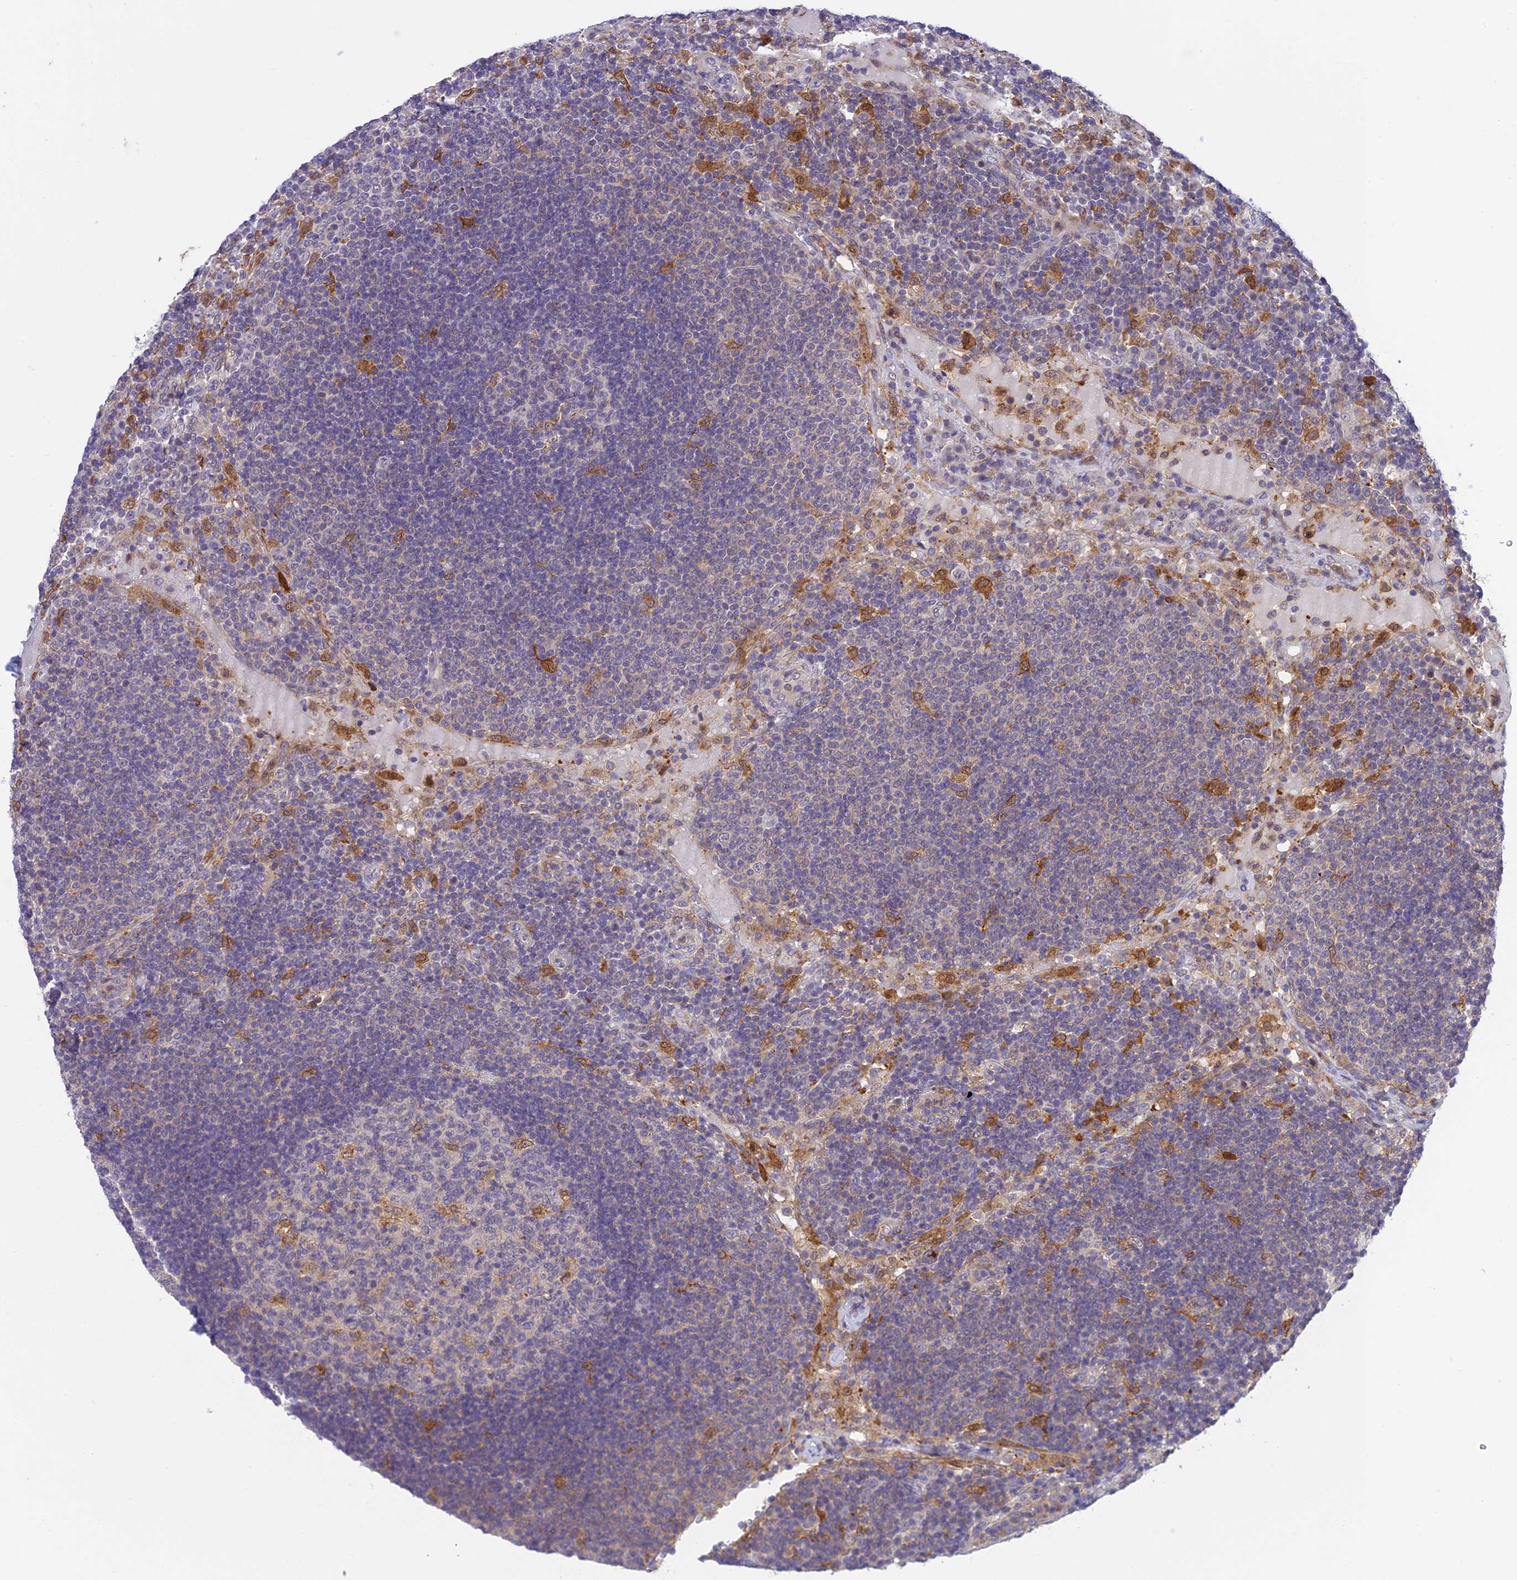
{"staining": {"intensity": "moderate", "quantity": "<25%", "location": "cytoplasmic/membranous"}, "tissue": "lymph node", "cell_type": "Germinal center cells", "image_type": "normal", "snomed": [{"axis": "morphology", "description": "Normal tissue, NOS"}, {"axis": "topography", "description": "Lymph node"}], "caption": "Protein expression by immunohistochemistry reveals moderate cytoplasmic/membranous positivity in approximately <25% of germinal center cells in normal lymph node.", "gene": "BMT2", "patient": {"sex": "female", "age": 53}}